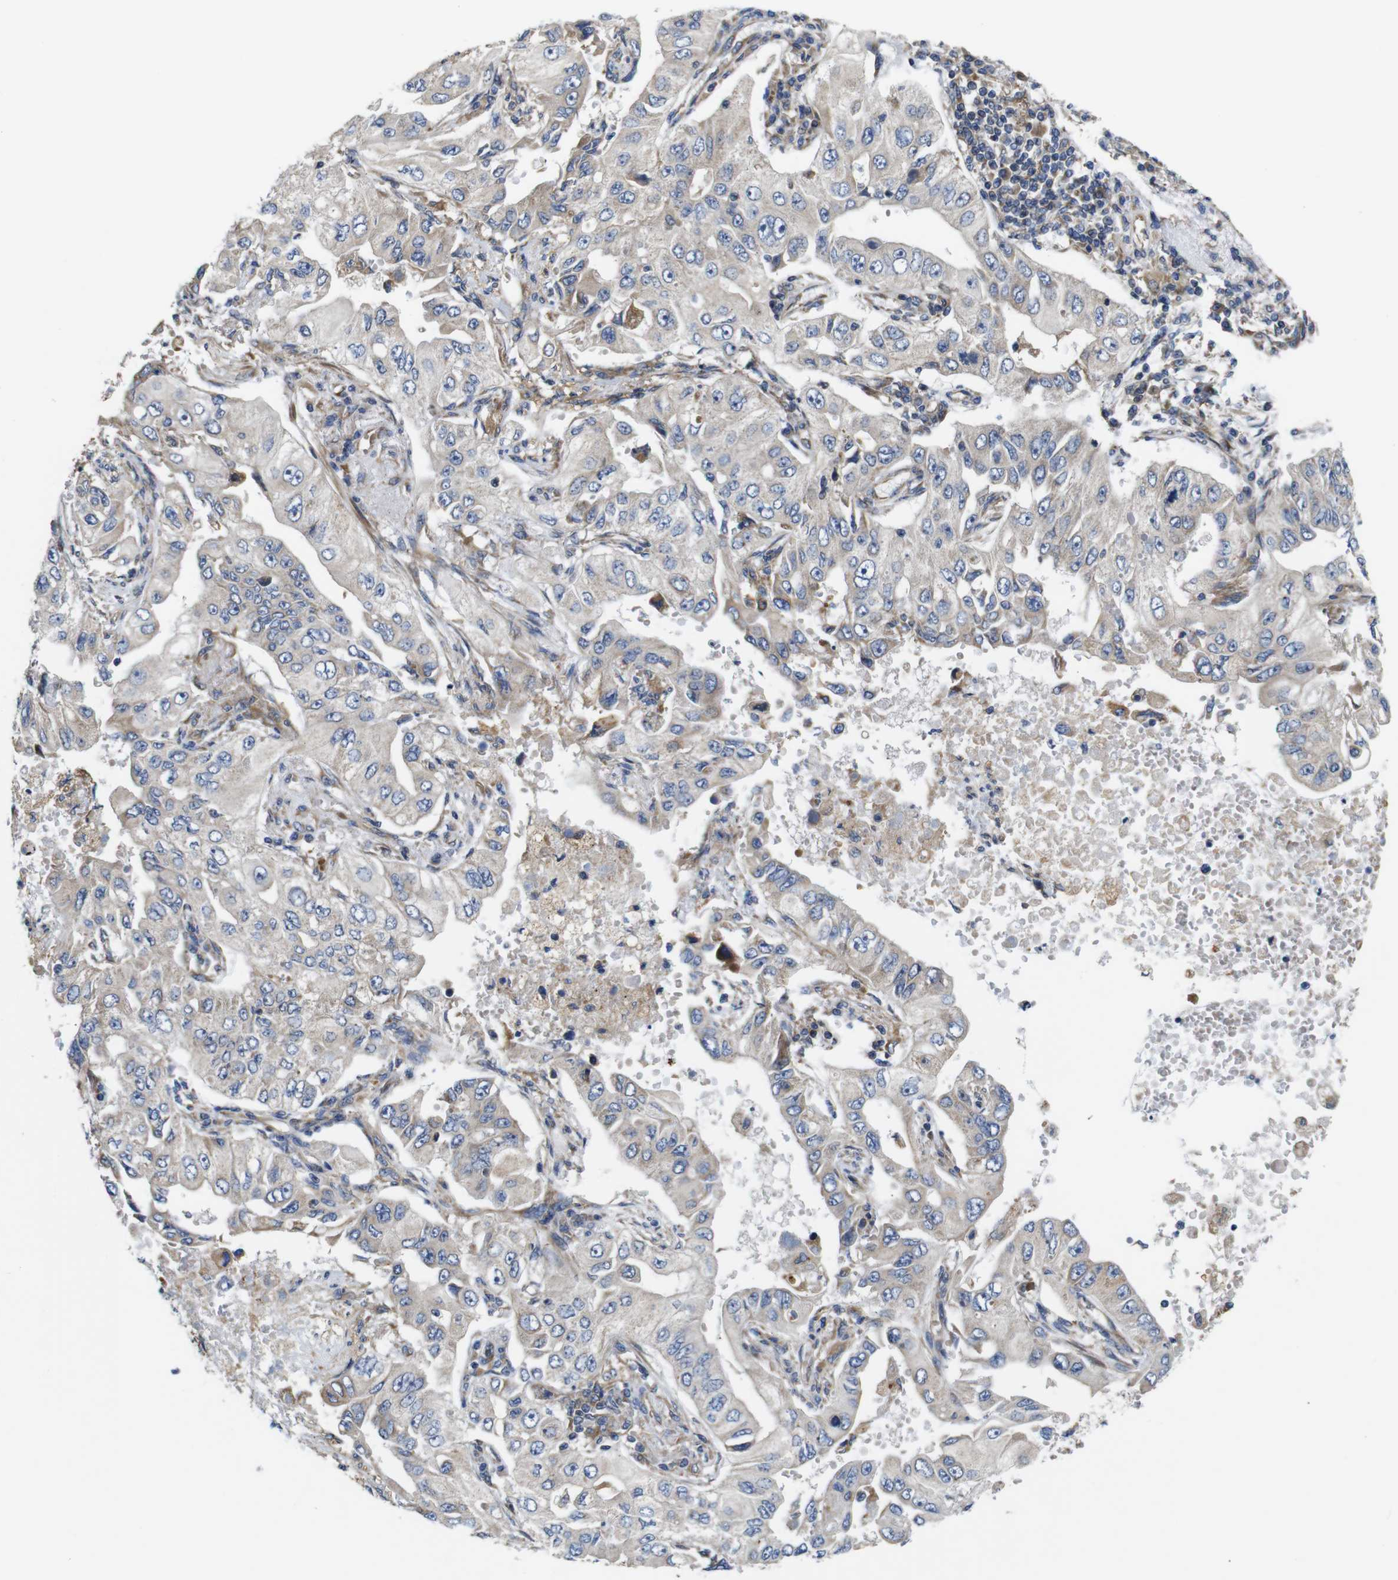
{"staining": {"intensity": "weak", "quantity": "25%-75%", "location": "cytoplasmic/membranous"}, "tissue": "lung cancer", "cell_type": "Tumor cells", "image_type": "cancer", "snomed": [{"axis": "morphology", "description": "Adenocarcinoma, NOS"}, {"axis": "topography", "description": "Lung"}], "caption": "An IHC image of tumor tissue is shown. Protein staining in brown highlights weak cytoplasmic/membranous positivity in adenocarcinoma (lung) within tumor cells.", "gene": "POMK", "patient": {"sex": "male", "age": 84}}